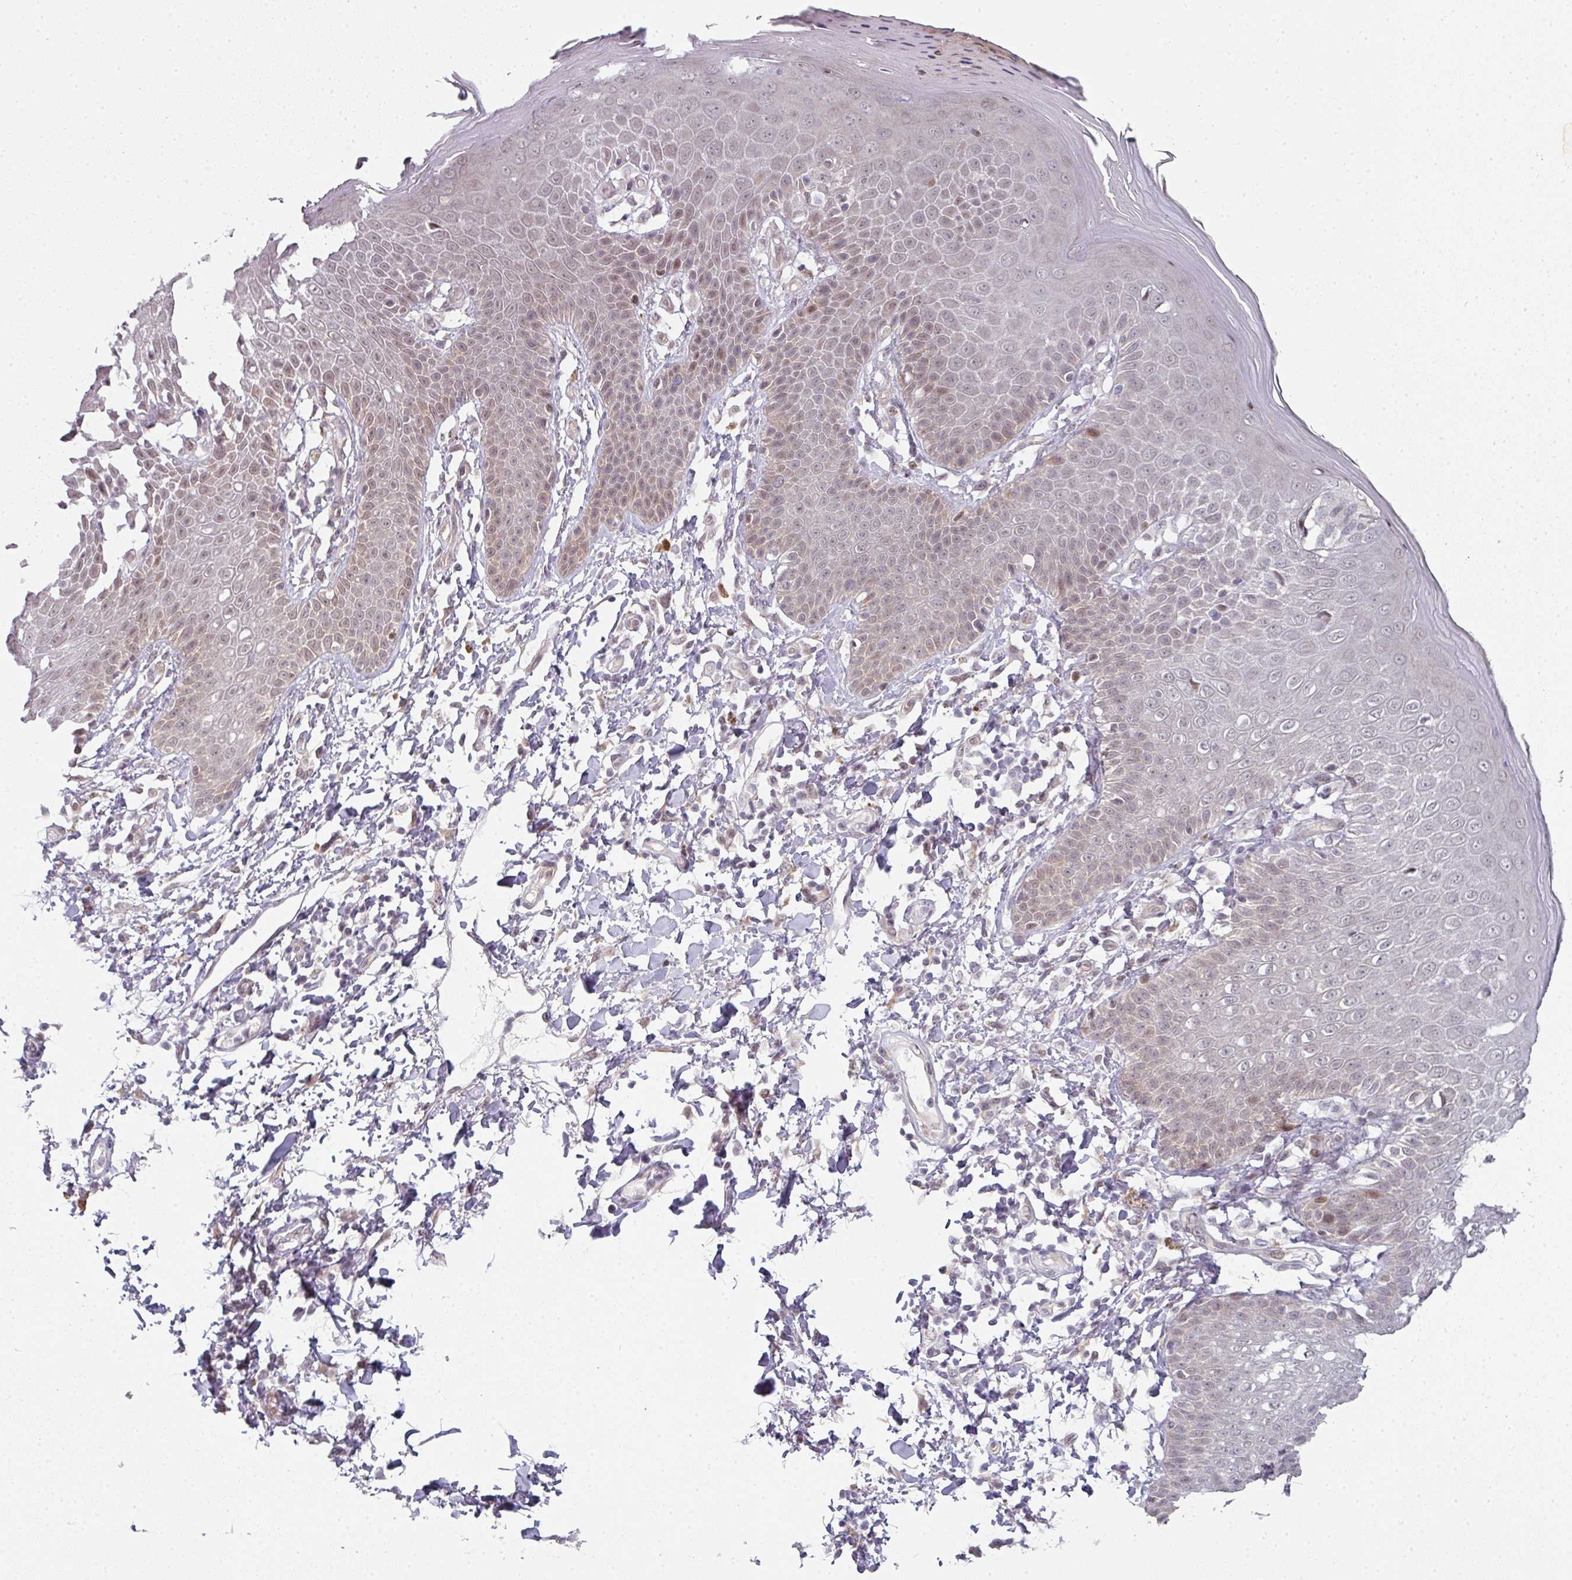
{"staining": {"intensity": "weak", "quantity": ">75%", "location": "nuclear"}, "tissue": "skin", "cell_type": "Epidermal cells", "image_type": "normal", "snomed": [{"axis": "morphology", "description": "Normal tissue, NOS"}, {"axis": "topography", "description": "Peripheral nerve tissue"}], "caption": "The image displays a brown stain indicating the presence of a protein in the nuclear of epidermal cells in skin. Using DAB (brown) and hematoxylin (blue) stains, captured at high magnification using brightfield microscopy.", "gene": "TMCC1", "patient": {"sex": "male", "age": 51}}